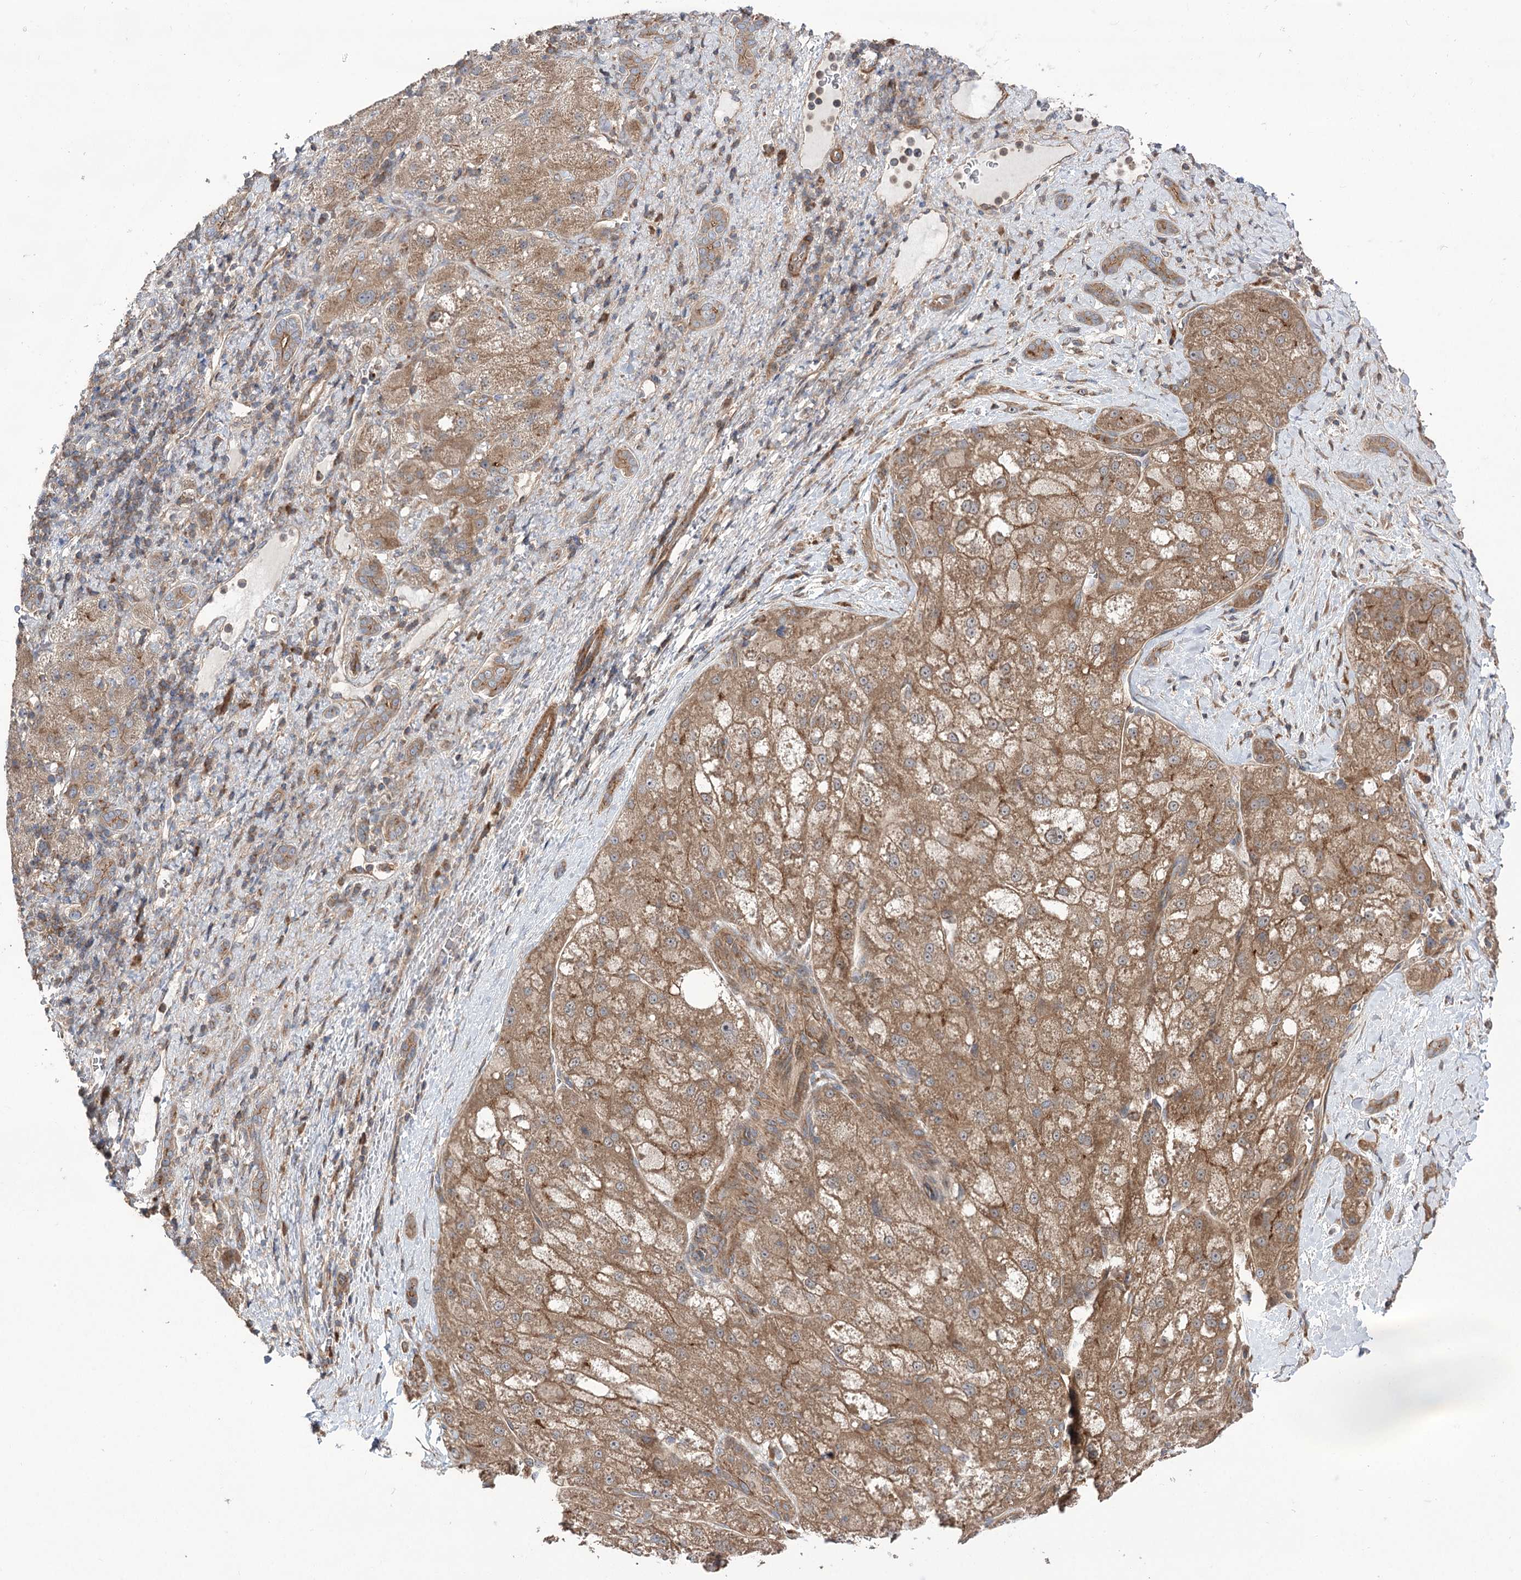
{"staining": {"intensity": "moderate", "quantity": ">75%", "location": "cytoplasmic/membranous"}, "tissue": "liver cancer", "cell_type": "Tumor cells", "image_type": "cancer", "snomed": [{"axis": "morphology", "description": "Normal tissue, NOS"}, {"axis": "morphology", "description": "Carcinoma, Hepatocellular, NOS"}, {"axis": "topography", "description": "Liver"}], "caption": "A brown stain labels moderate cytoplasmic/membranous expression of a protein in human hepatocellular carcinoma (liver) tumor cells.", "gene": "VPS37B", "patient": {"sex": "male", "age": 57}}